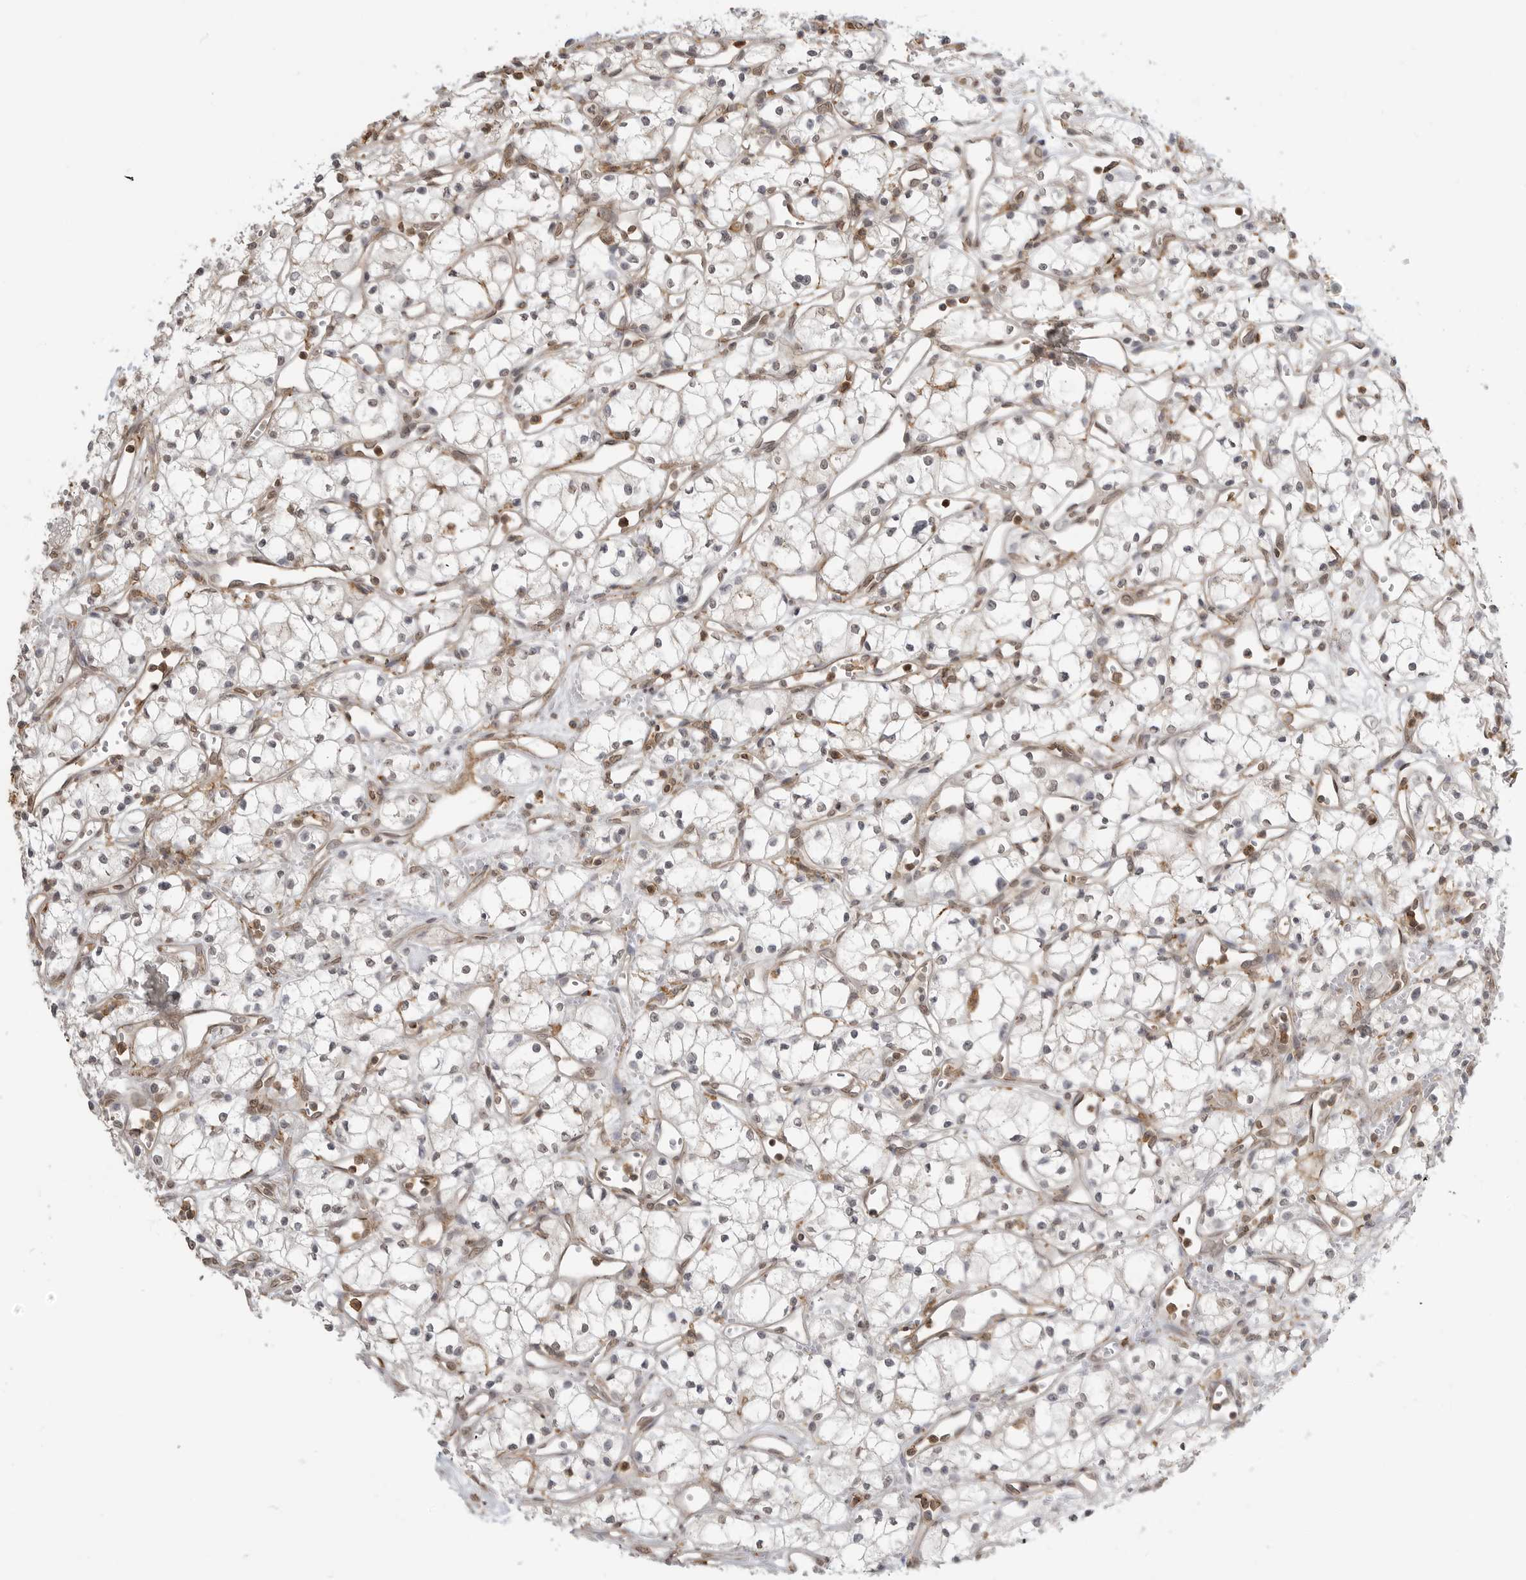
{"staining": {"intensity": "negative", "quantity": "none", "location": "none"}, "tissue": "renal cancer", "cell_type": "Tumor cells", "image_type": "cancer", "snomed": [{"axis": "morphology", "description": "Adenocarcinoma, NOS"}, {"axis": "topography", "description": "Kidney"}], "caption": "This is an IHC micrograph of human renal cancer. There is no staining in tumor cells.", "gene": "GPC2", "patient": {"sex": "male", "age": 59}}